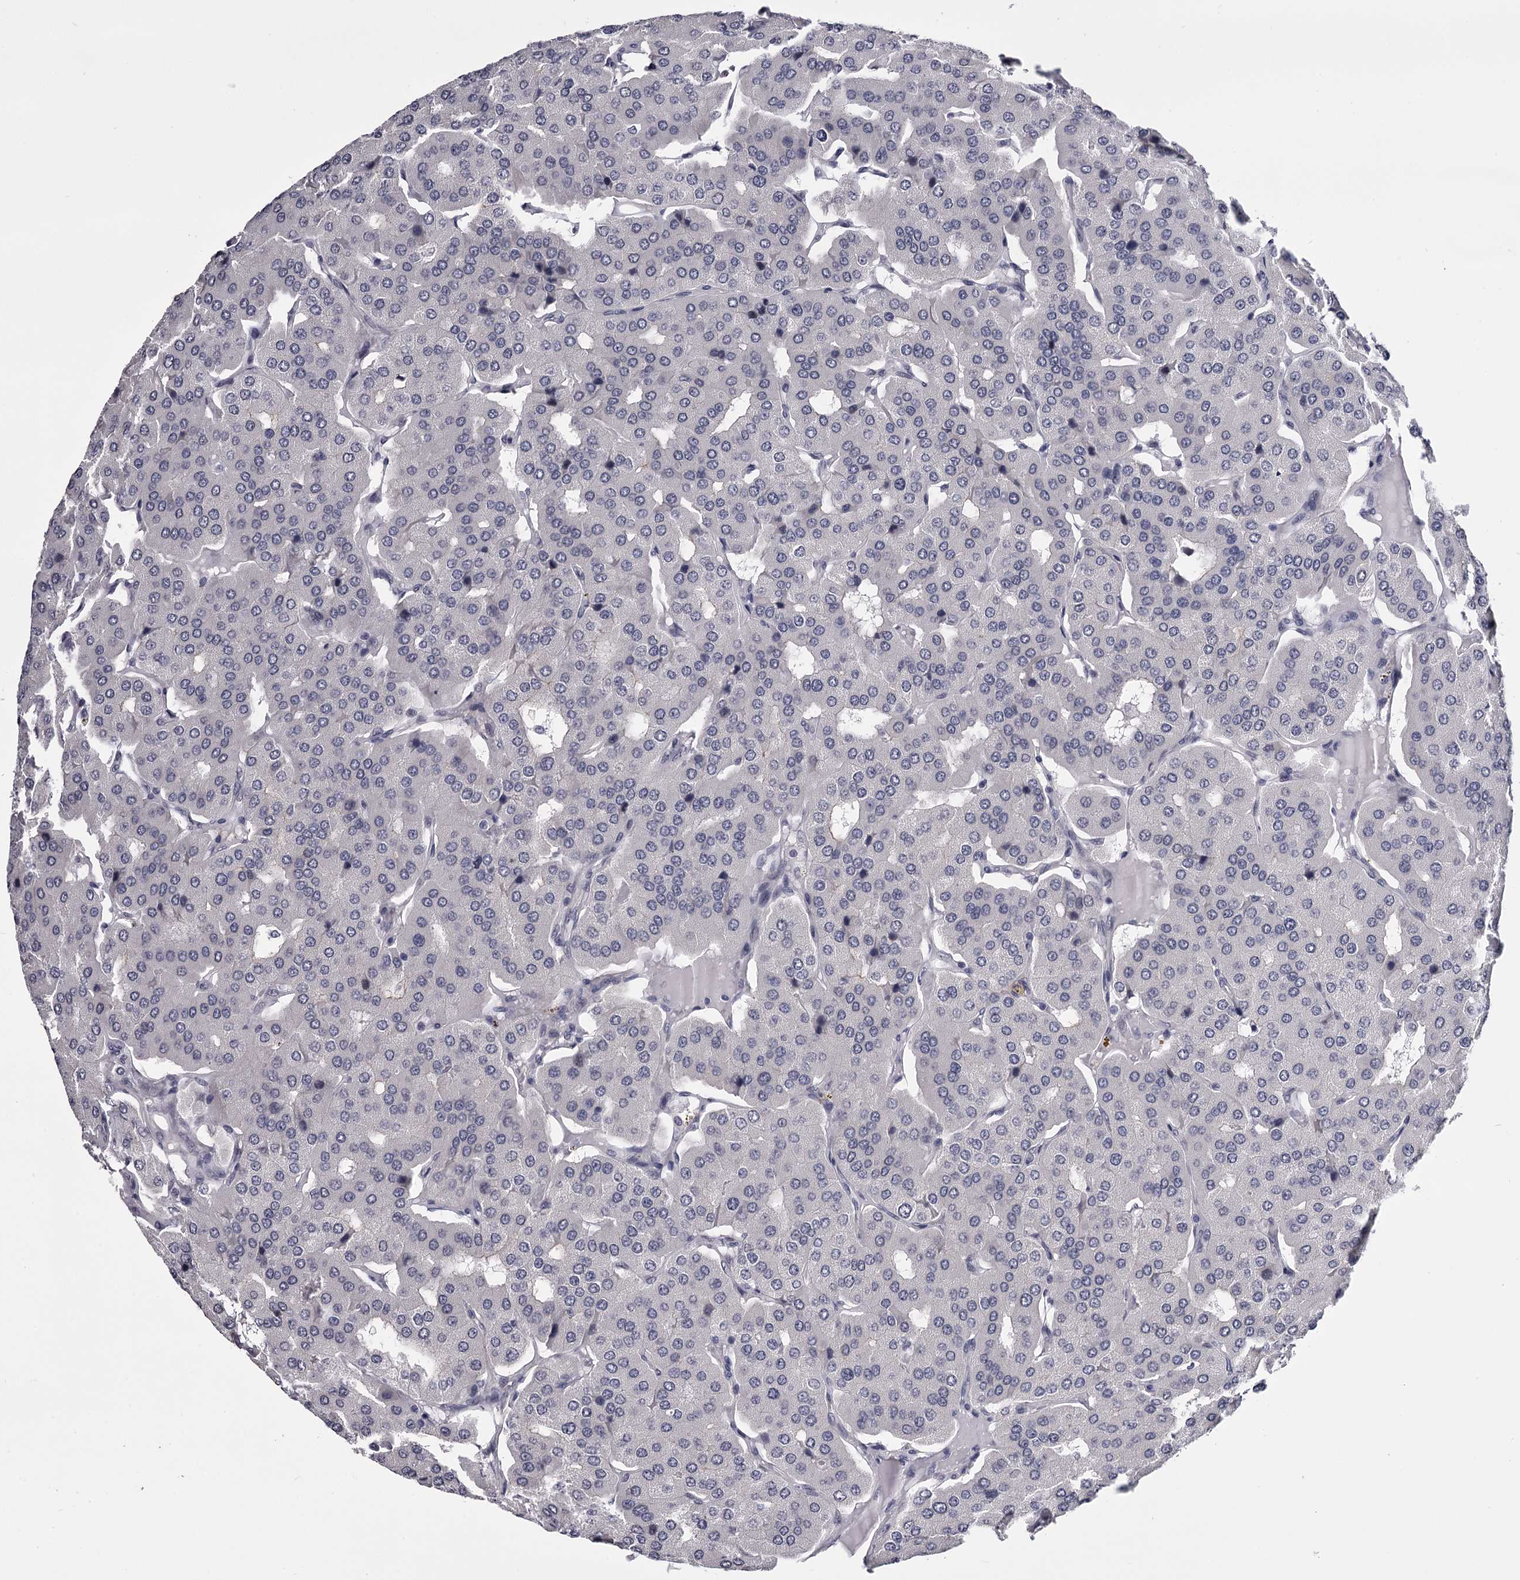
{"staining": {"intensity": "negative", "quantity": "none", "location": "none"}, "tissue": "parathyroid gland", "cell_type": "Glandular cells", "image_type": "normal", "snomed": [{"axis": "morphology", "description": "Normal tissue, NOS"}, {"axis": "morphology", "description": "Adenoma, NOS"}, {"axis": "topography", "description": "Parathyroid gland"}], "caption": "Glandular cells show no significant protein positivity in unremarkable parathyroid gland. (DAB (3,3'-diaminobenzidine) immunohistochemistry (IHC) with hematoxylin counter stain).", "gene": "OVOL2", "patient": {"sex": "female", "age": 86}}